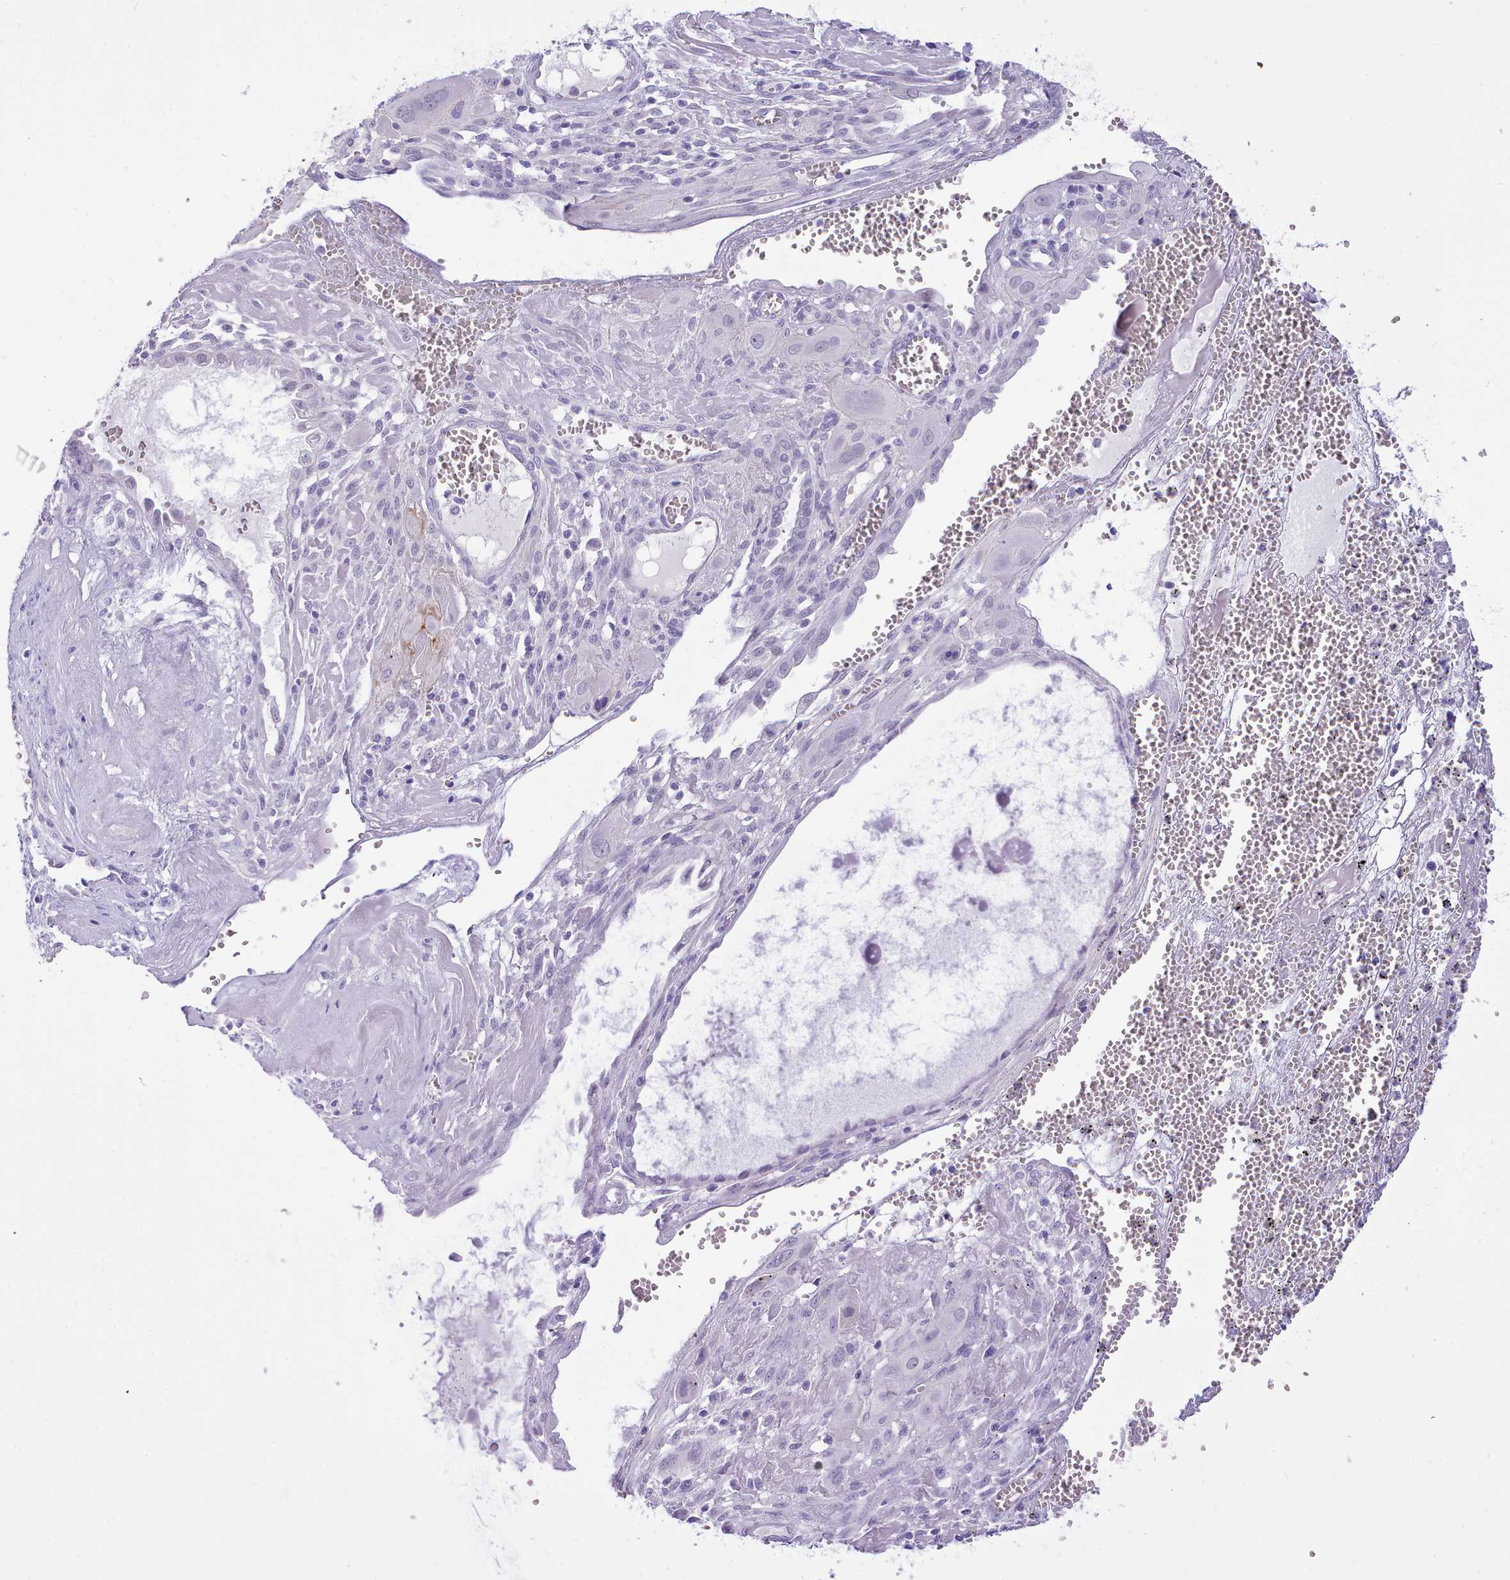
{"staining": {"intensity": "negative", "quantity": "none", "location": "none"}, "tissue": "cervical cancer", "cell_type": "Tumor cells", "image_type": "cancer", "snomed": [{"axis": "morphology", "description": "Squamous cell carcinoma, NOS"}, {"axis": "topography", "description": "Cervix"}], "caption": "IHC image of human cervical cancer stained for a protein (brown), which demonstrates no staining in tumor cells. (DAB immunohistochemistry visualized using brightfield microscopy, high magnification).", "gene": "LRRC37A", "patient": {"sex": "female", "age": 34}}